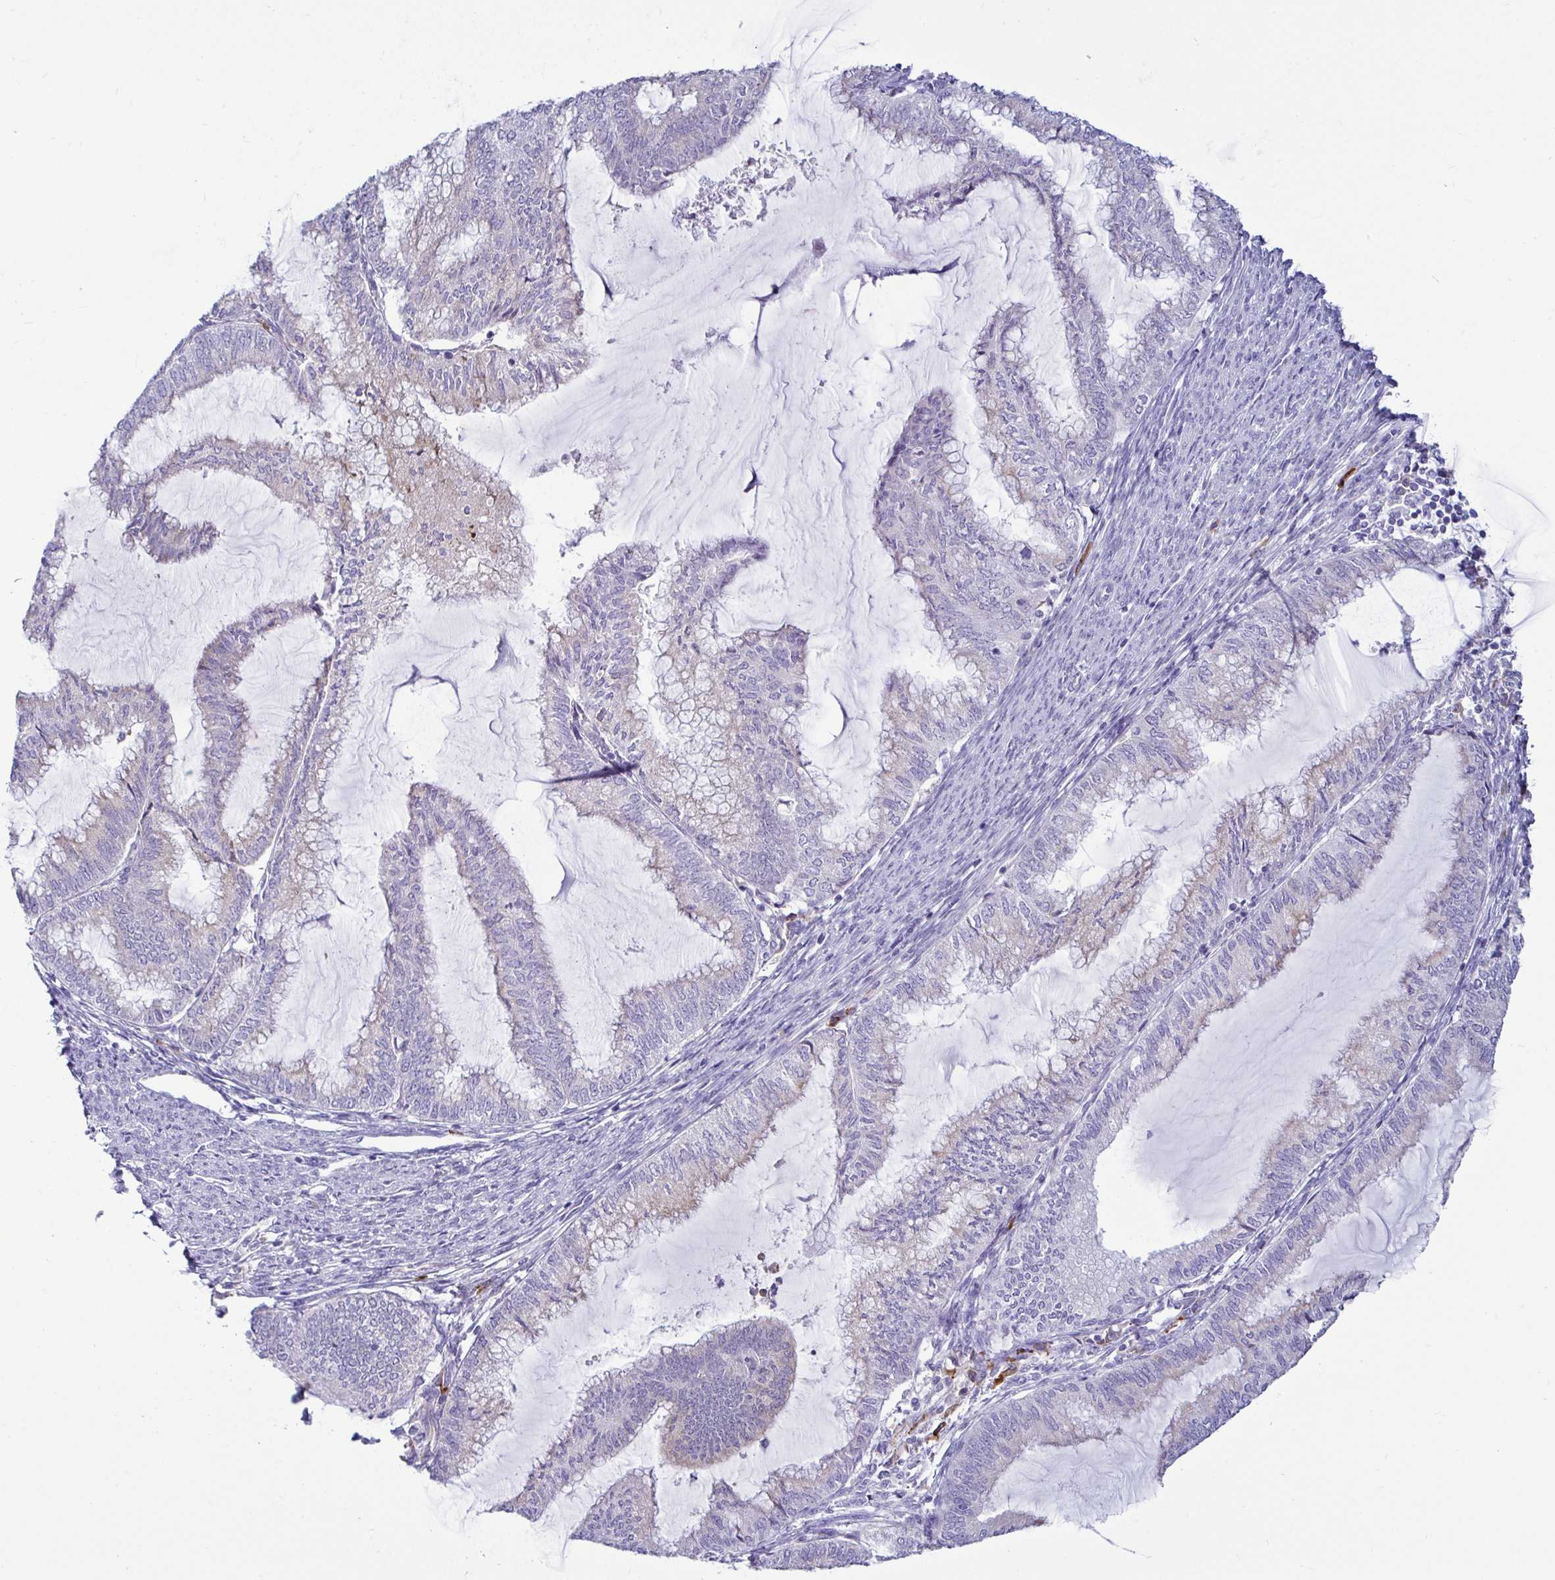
{"staining": {"intensity": "negative", "quantity": "none", "location": "none"}, "tissue": "endometrial cancer", "cell_type": "Tumor cells", "image_type": "cancer", "snomed": [{"axis": "morphology", "description": "Adenocarcinoma, NOS"}, {"axis": "topography", "description": "Endometrium"}], "caption": "Endometrial cancer (adenocarcinoma) was stained to show a protein in brown. There is no significant positivity in tumor cells.", "gene": "TFPI2", "patient": {"sex": "female", "age": 79}}